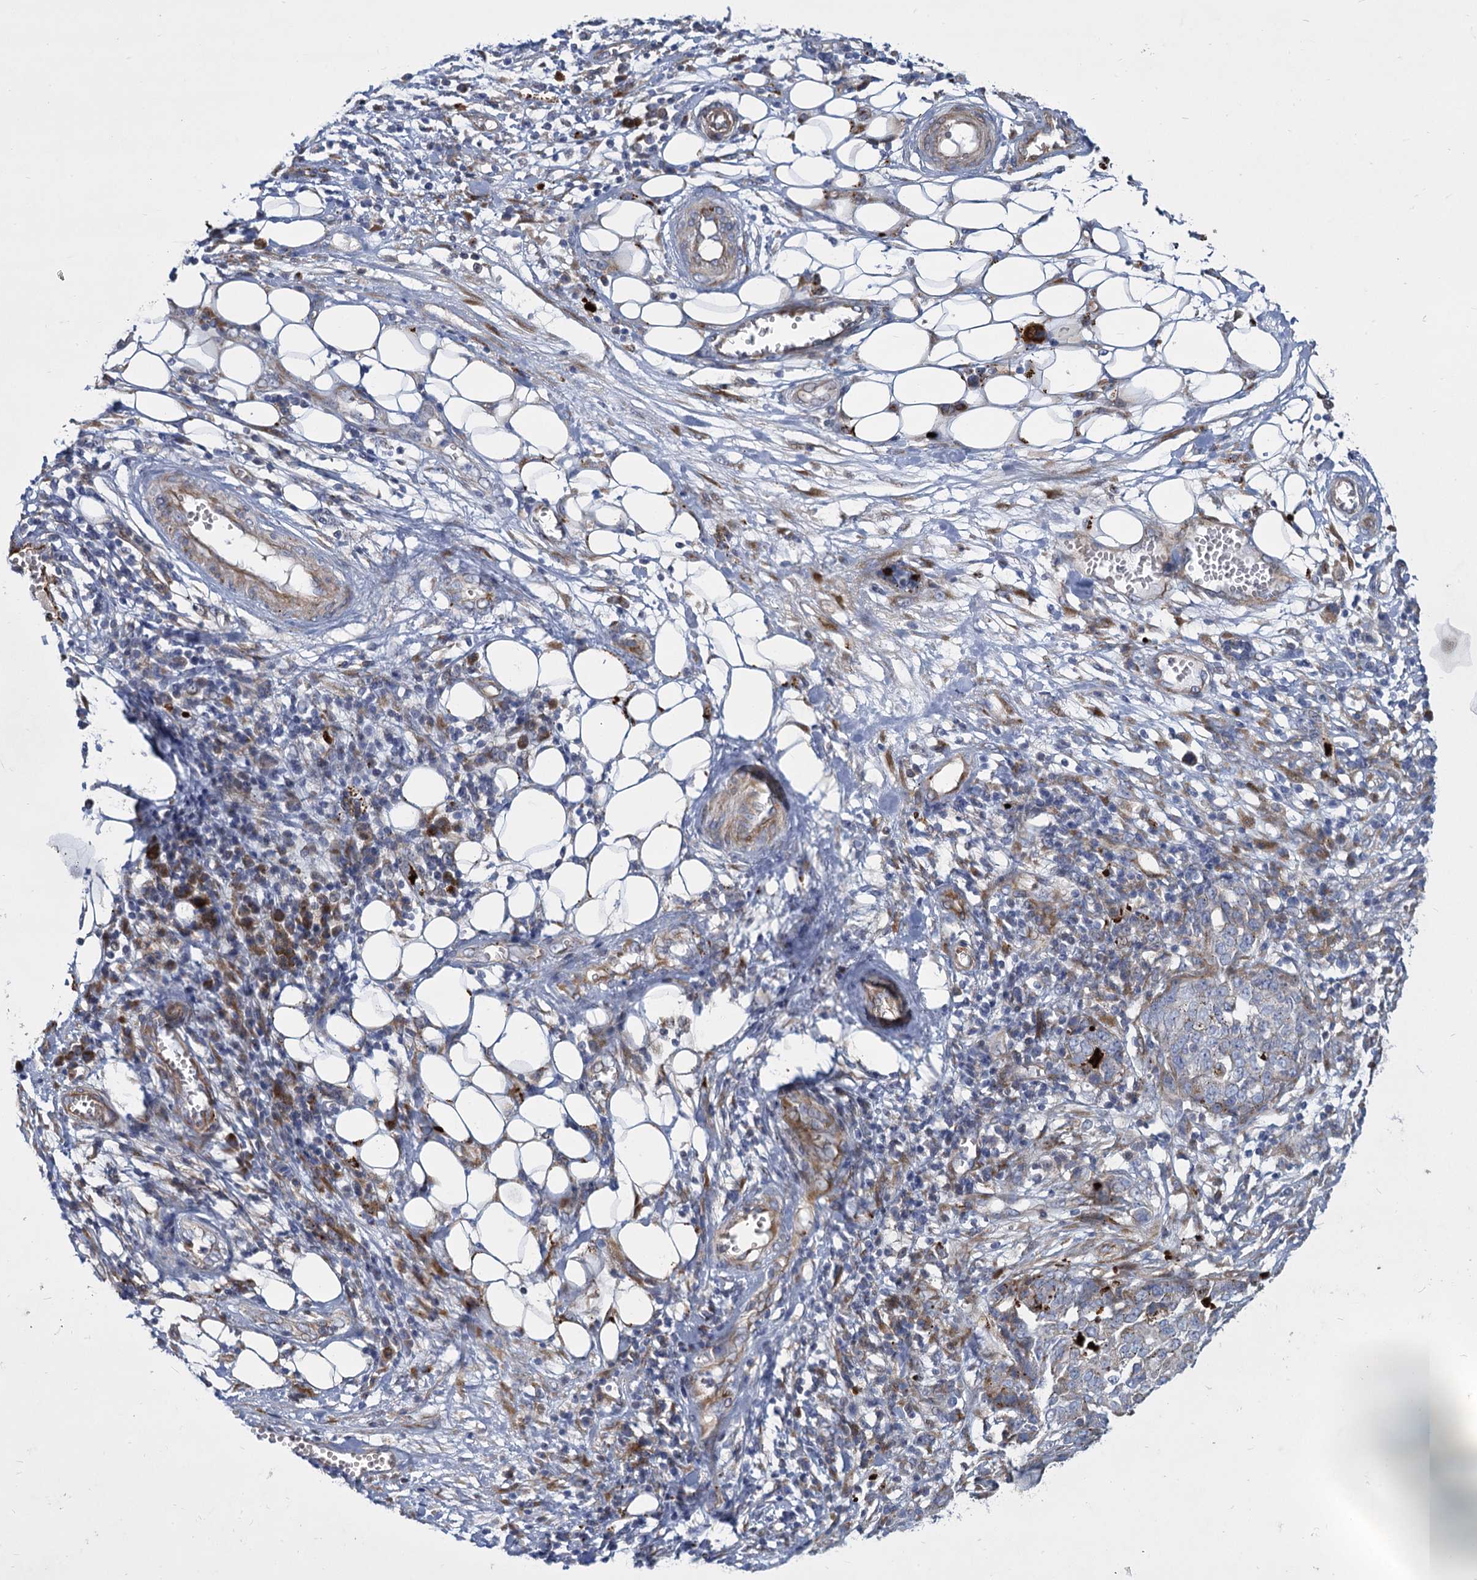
{"staining": {"intensity": "negative", "quantity": "none", "location": "none"}, "tissue": "ovarian cancer", "cell_type": "Tumor cells", "image_type": "cancer", "snomed": [{"axis": "morphology", "description": "Cystadenocarcinoma, serous, NOS"}, {"axis": "topography", "description": "Soft tissue"}, {"axis": "topography", "description": "Ovary"}], "caption": "This is a micrograph of immunohistochemistry staining of ovarian cancer, which shows no positivity in tumor cells.", "gene": "TRIM77", "patient": {"sex": "female", "age": 57}}